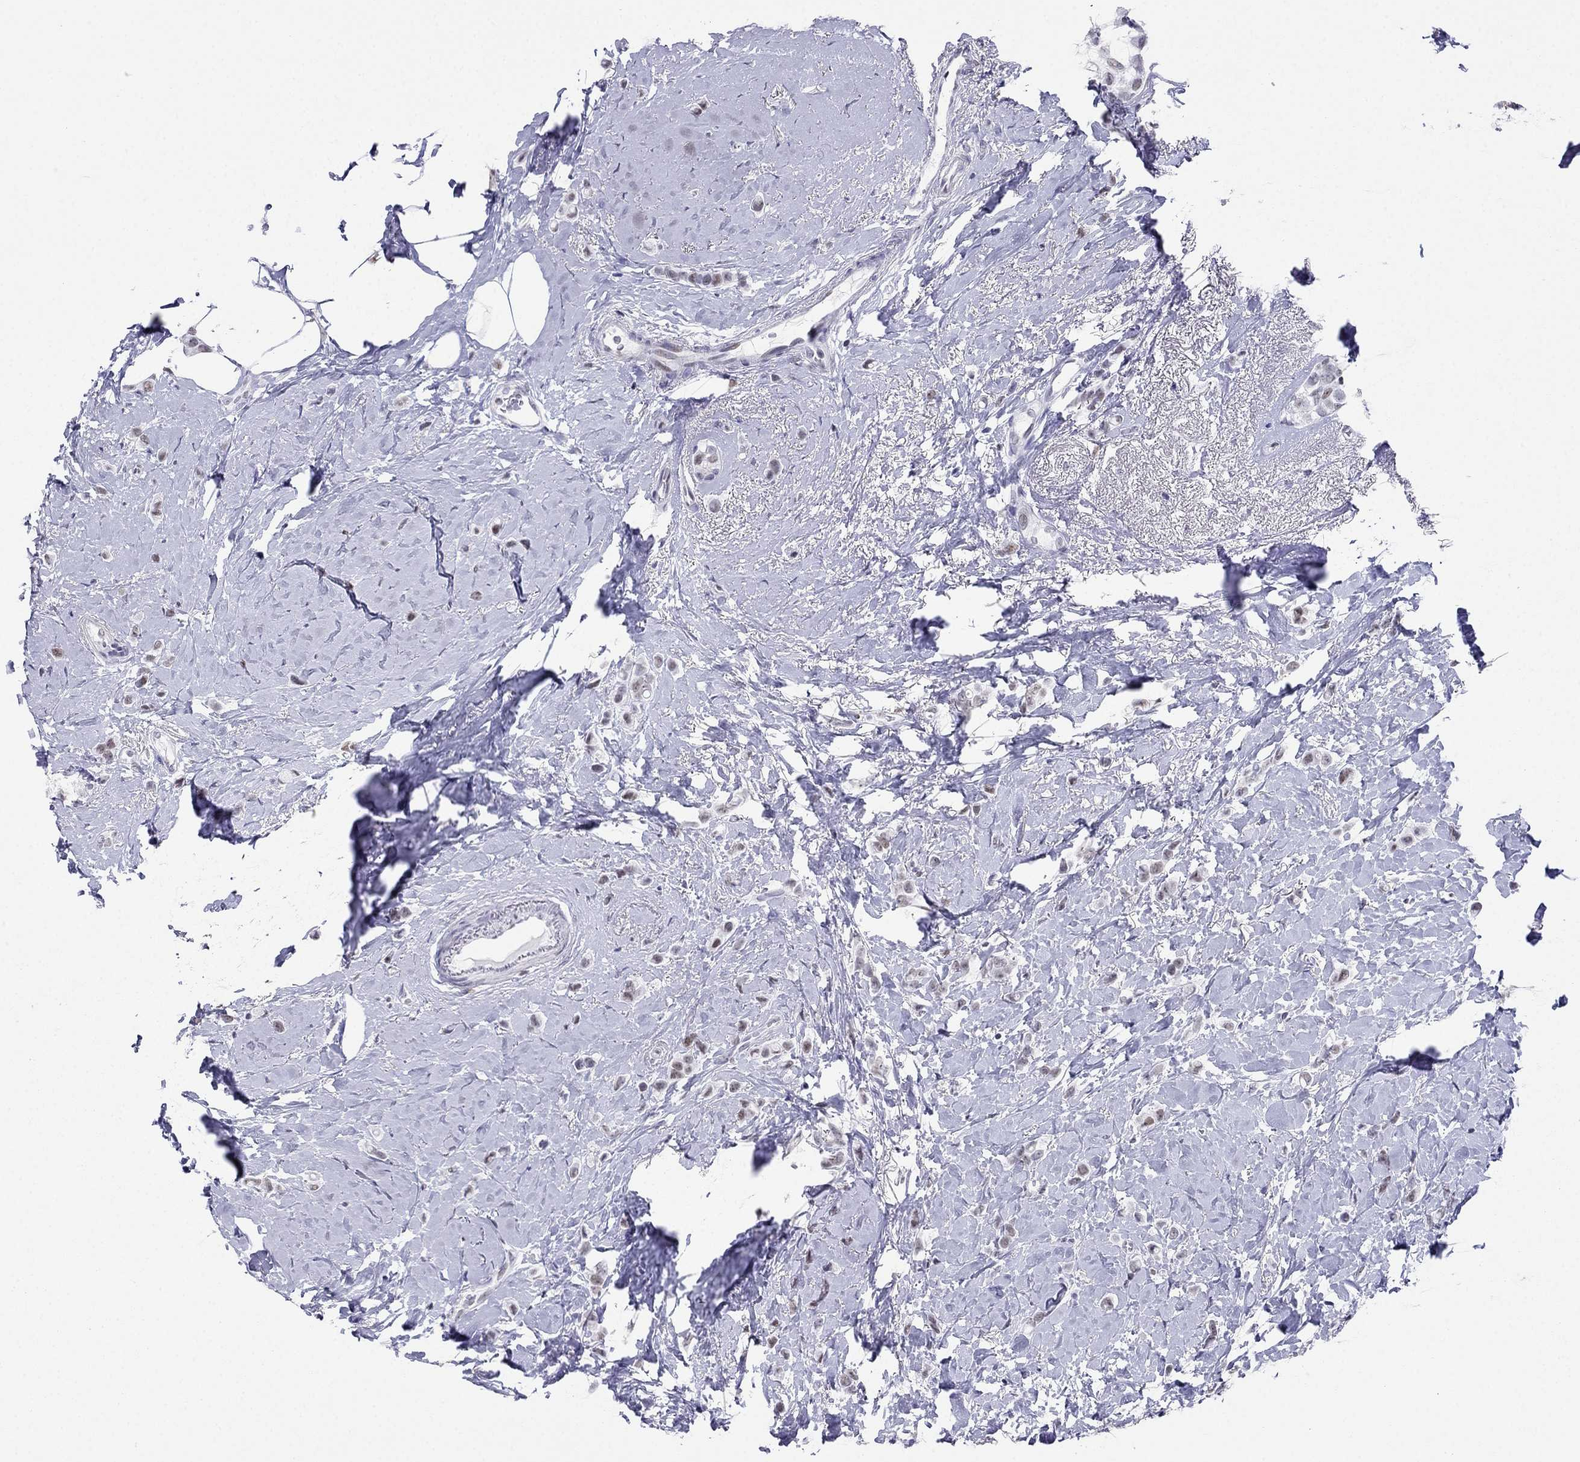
{"staining": {"intensity": "weak", "quantity": "25%-75%", "location": "nuclear"}, "tissue": "breast cancer", "cell_type": "Tumor cells", "image_type": "cancer", "snomed": [{"axis": "morphology", "description": "Lobular carcinoma"}, {"axis": "topography", "description": "Breast"}], "caption": "DAB (3,3'-diaminobenzidine) immunohistochemical staining of breast lobular carcinoma shows weak nuclear protein staining in approximately 25%-75% of tumor cells.", "gene": "PPM1G", "patient": {"sex": "female", "age": 66}}